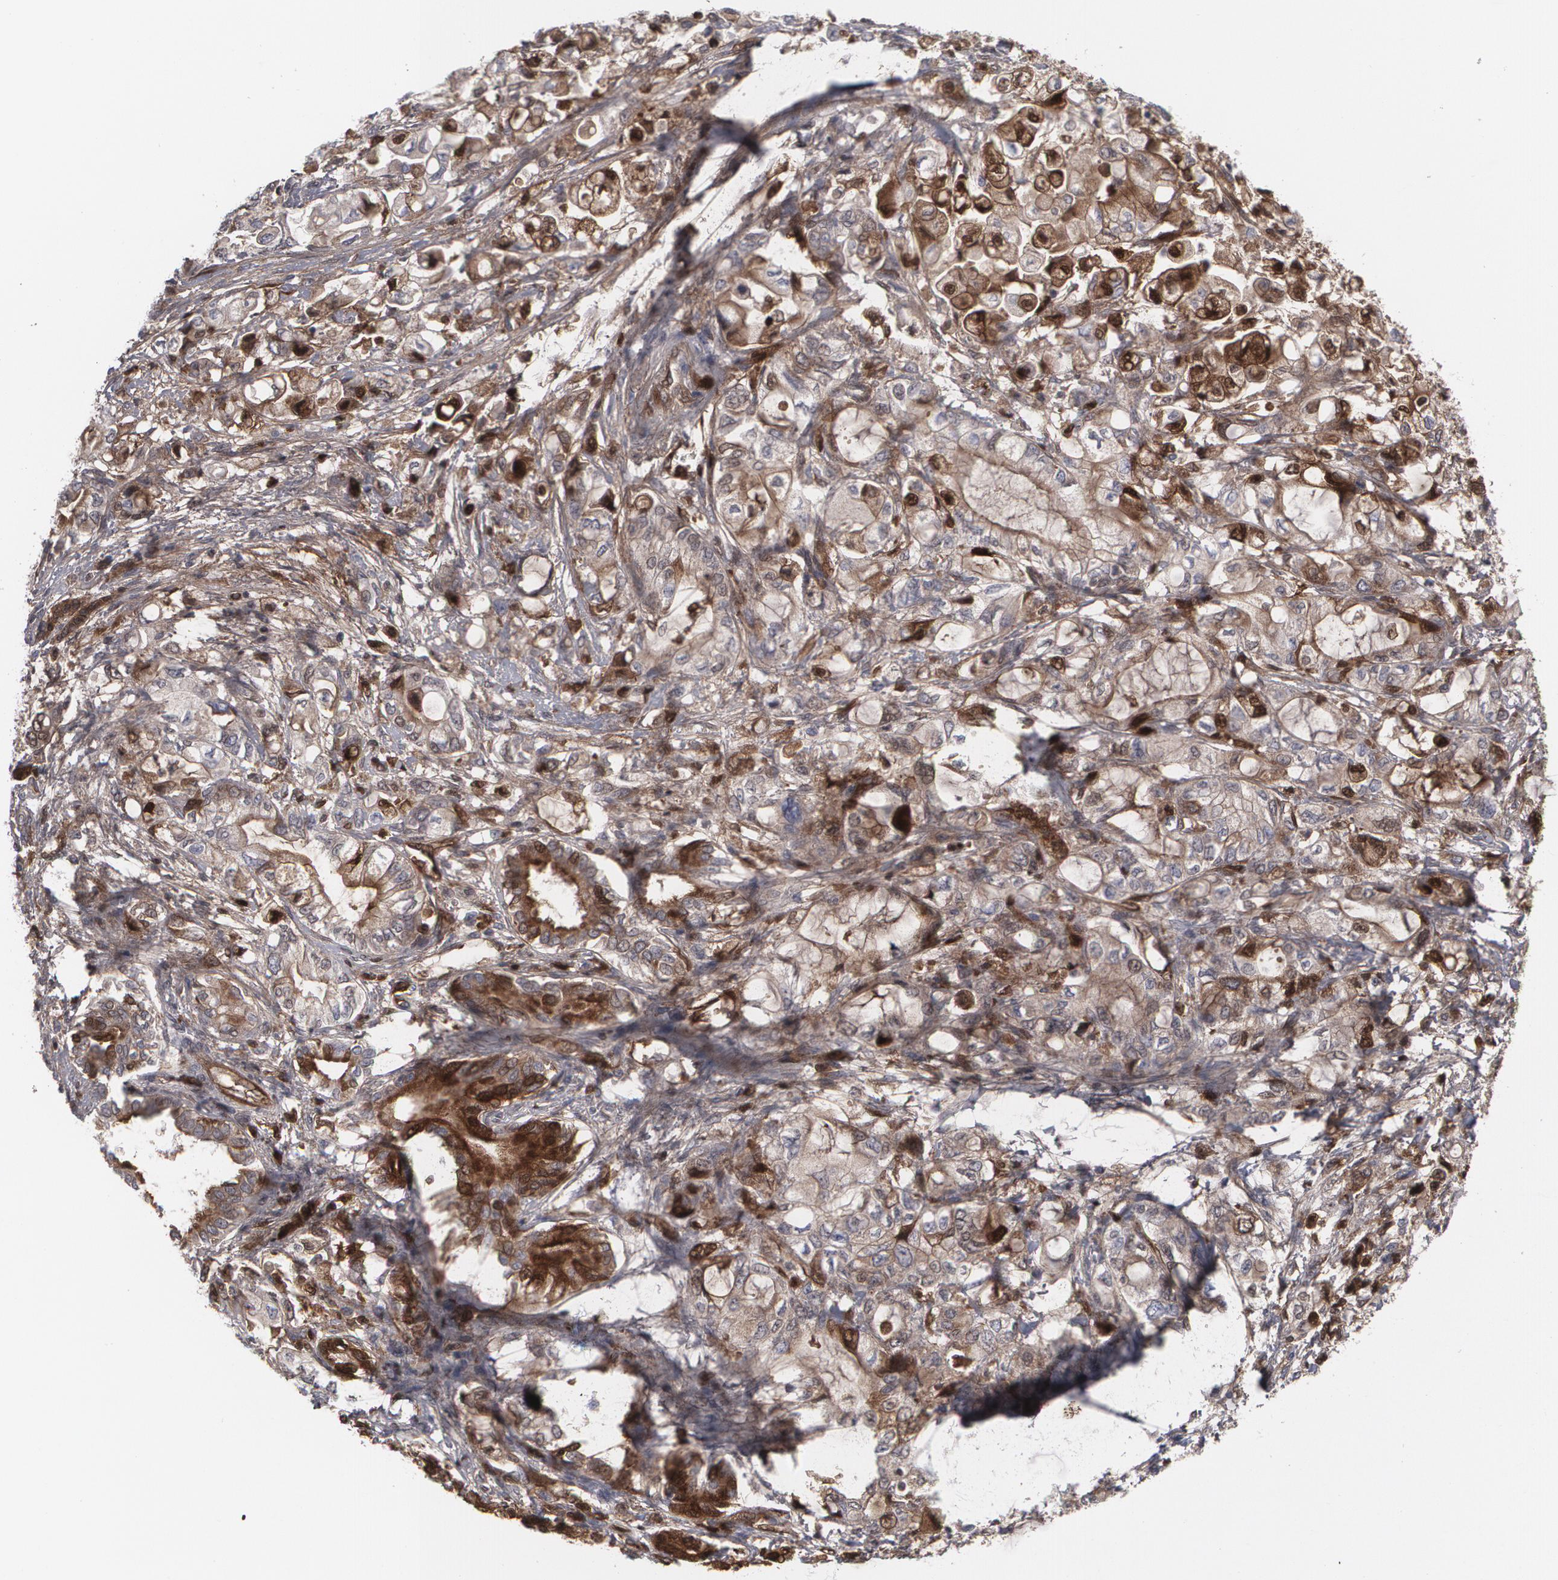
{"staining": {"intensity": "weak", "quantity": "25%-75%", "location": "cytoplasmic/membranous,nuclear"}, "tissue": "pancreatic cancer", "cell_type": "Tumor cells", "image_type": "cancer", "snomed": [{"axis": "morphology", "description": "Adenocarcinoma, NOS"}, {"axis": "topography", "description": "Pancreas"}], "caption": "This image displays immunohistochemistry staining of human adenocarcinoma (pancreatic), with low weak cytoplasmic/membranous and nuclear expression in about 25%-75% of tumor cells.", "gene": "LRG1", "patient": {"sex": "male", "age": 79}}